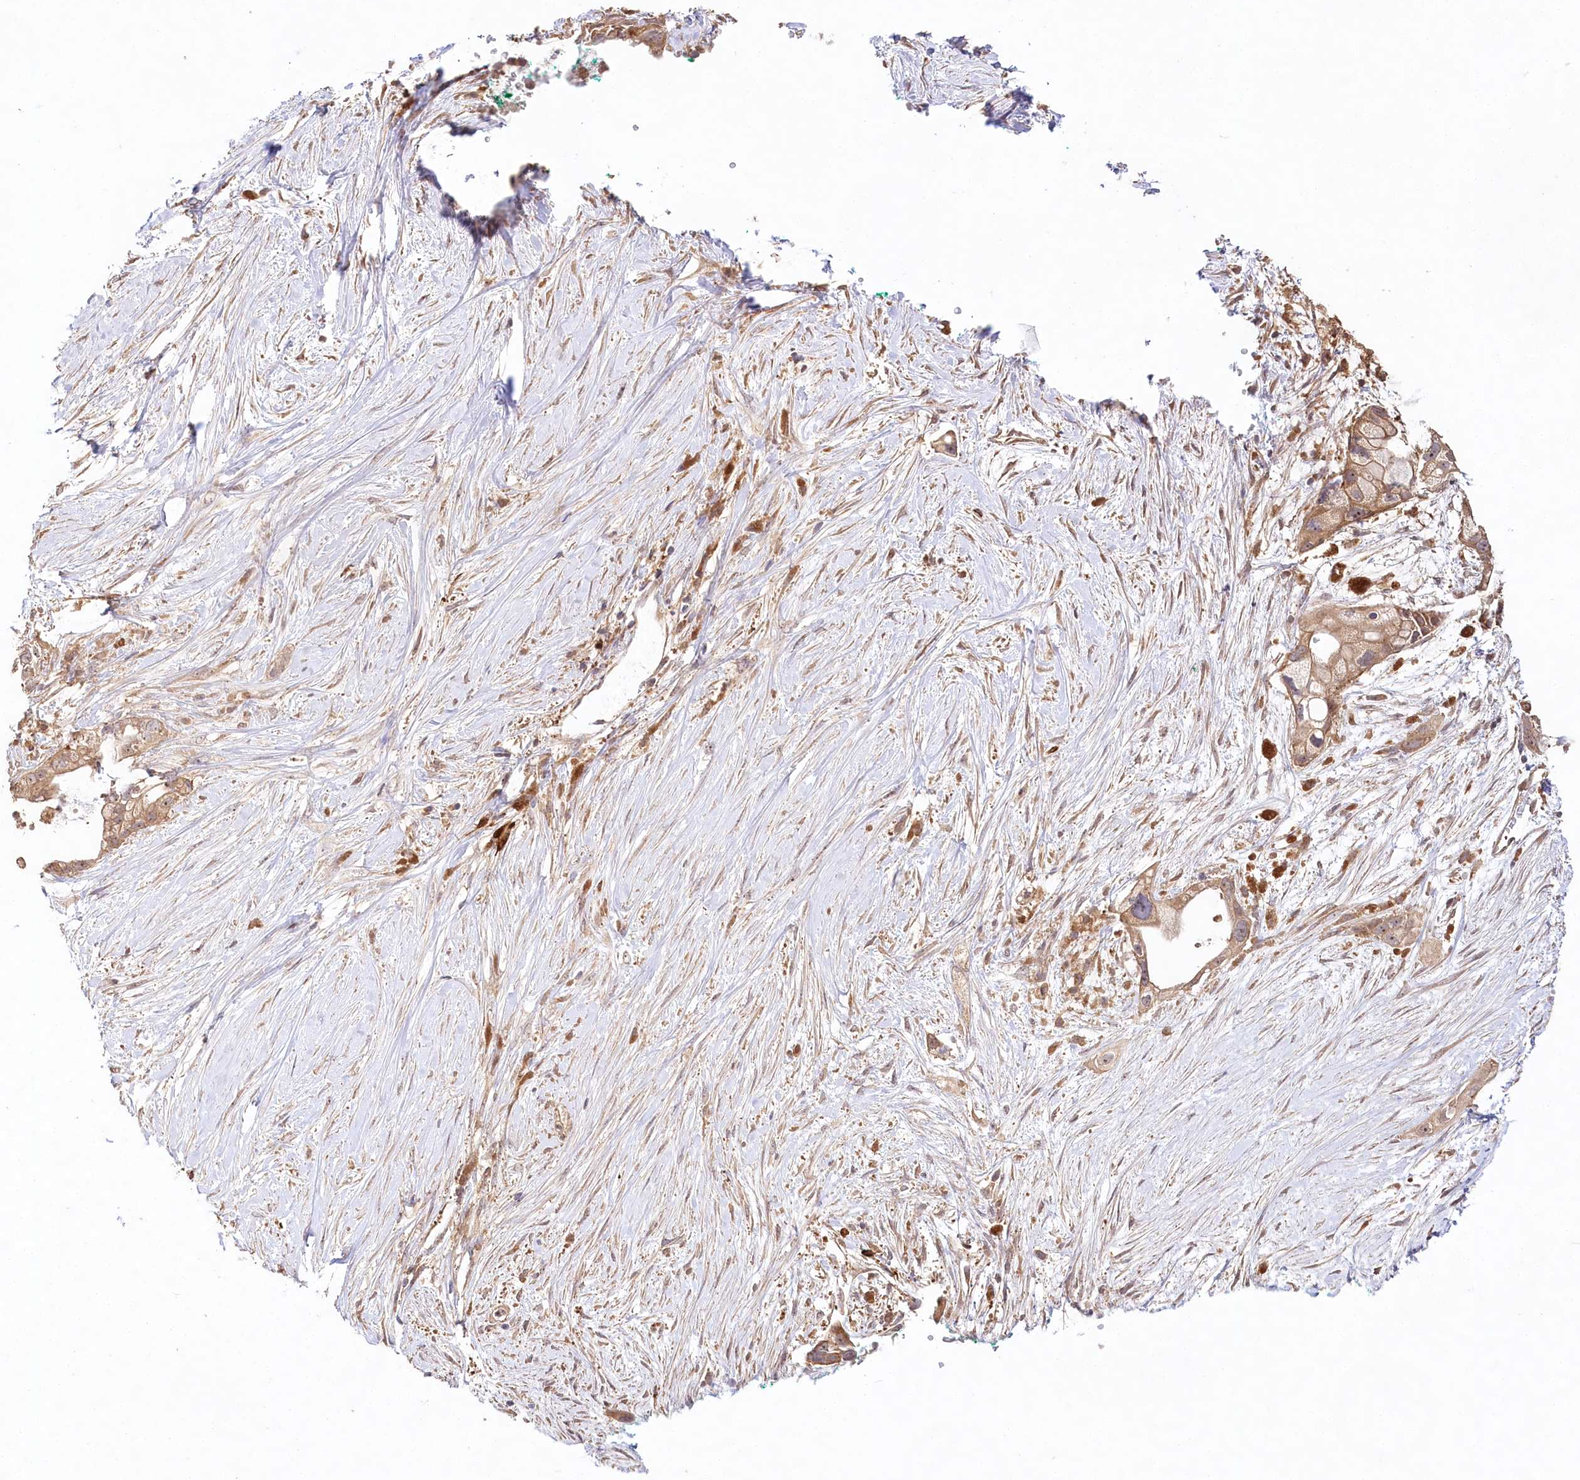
{"staining": {"intensity": "moderate", "quantity": ">75%", "location": "cytoplasmic/membranous"}, "tissue": "pancreatic cancer", "cell_type": "Tumor cells", "image_type": "cancer", "snomed": [{"axis": "morphology", "description": "Adenocarcinoma, NOS"}, {"axis": "topography", "description": "Pancreas"}], "caption": "Pancreatic cancer stained for a protein reveals moderate cytoplasmic/membranous positivity in tumor cells.", "gene": "DMXL1", "patient": {"sex": "male", "age": 53}}